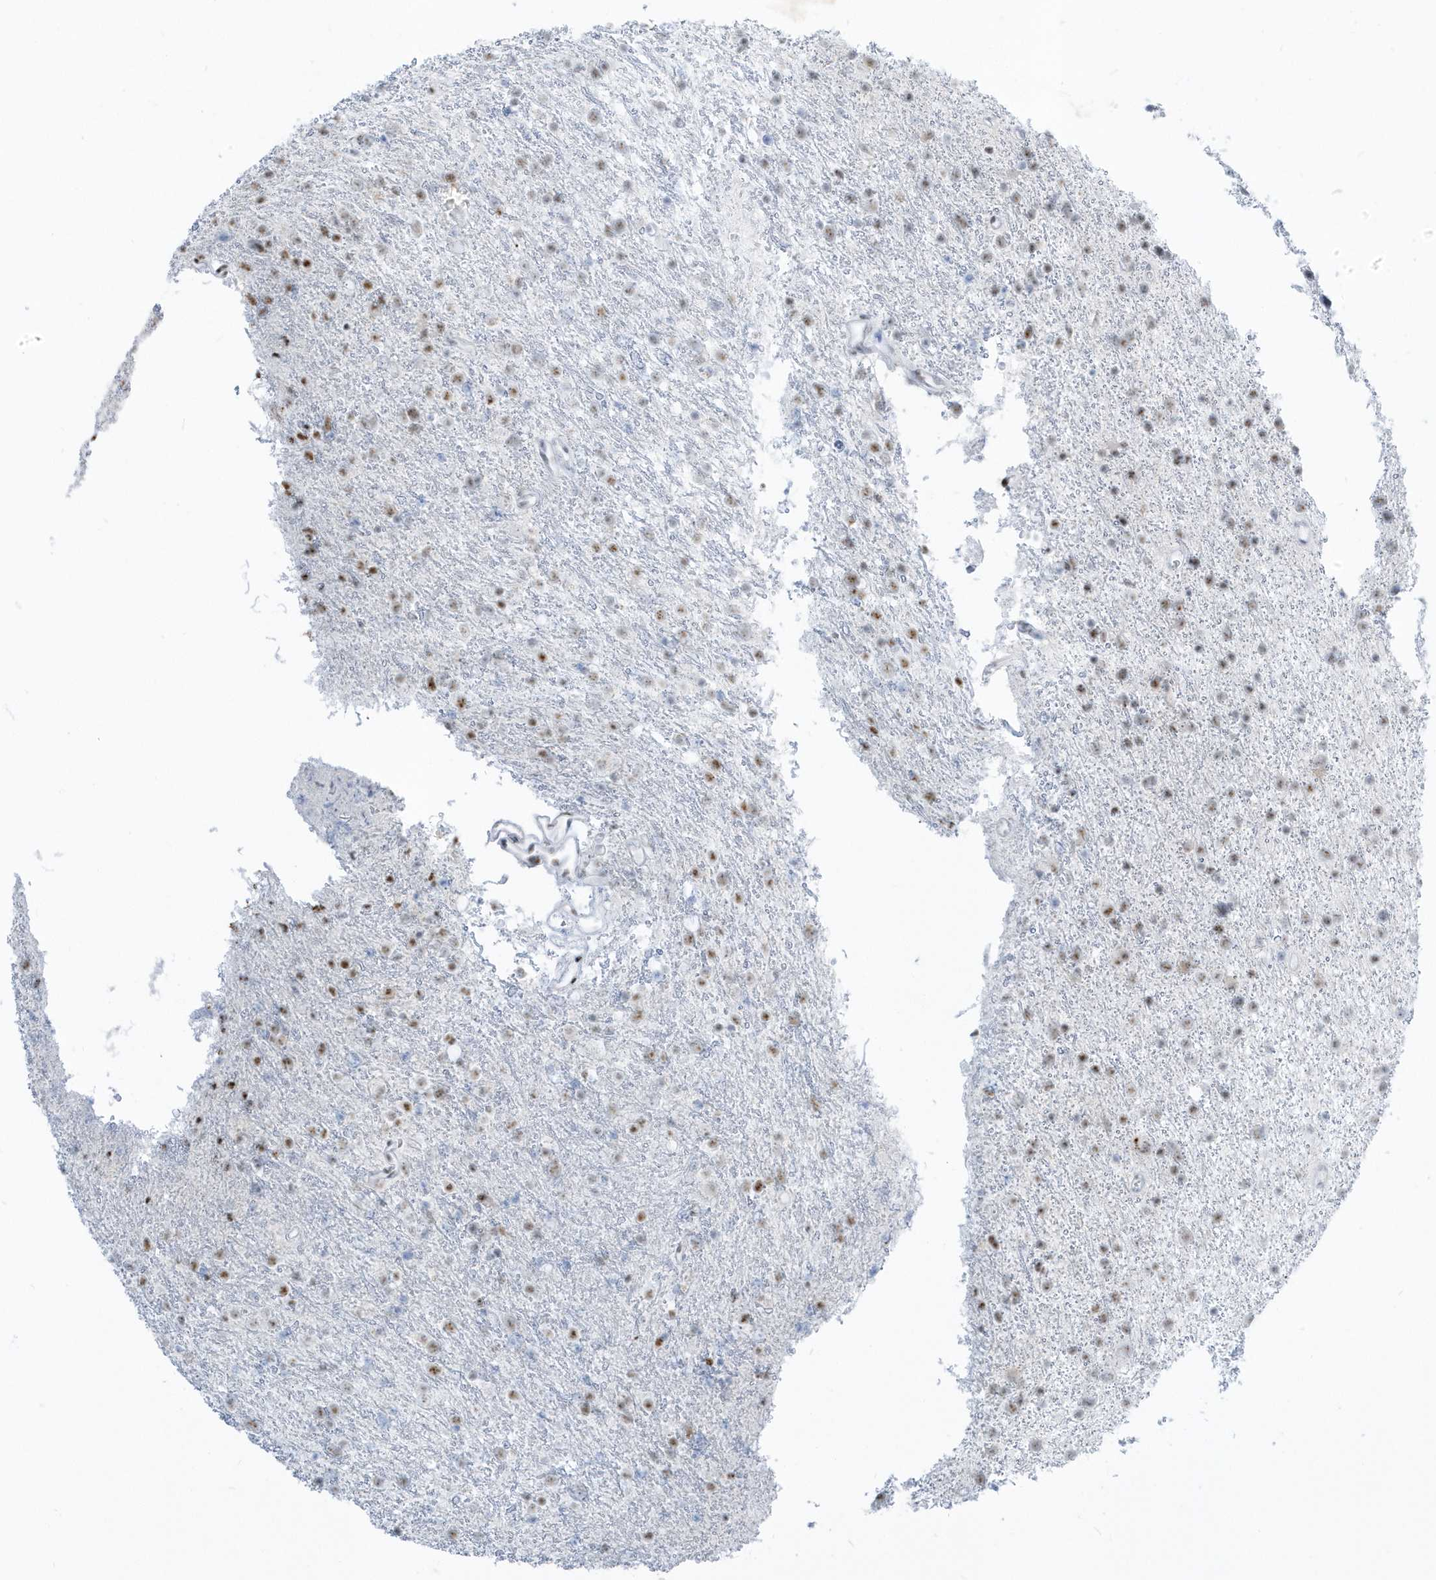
{"staining": {"intensity": "moderate", "quantity": "<25%", "location": "nuclear"}, "tissue": "glioma", "cell_type": "Tumor cells", "image_type": "cancer", "snomed": [{"axis": "morphology", "description": "Glioma, malignant, Low grade"}, {"axis": "topography", "description": "Cerebral cortex"}], "caption": "IHC of glioma shows low levels of moderate nuclear positivity in about <25% of tumor cells. (DAB (3,3'-diaminobenzidine) IHC, brown staining for protein, blue staining for nuclei).", "gene": "PLEKHN1", "patient": {"sex": "female", "age": 39}}